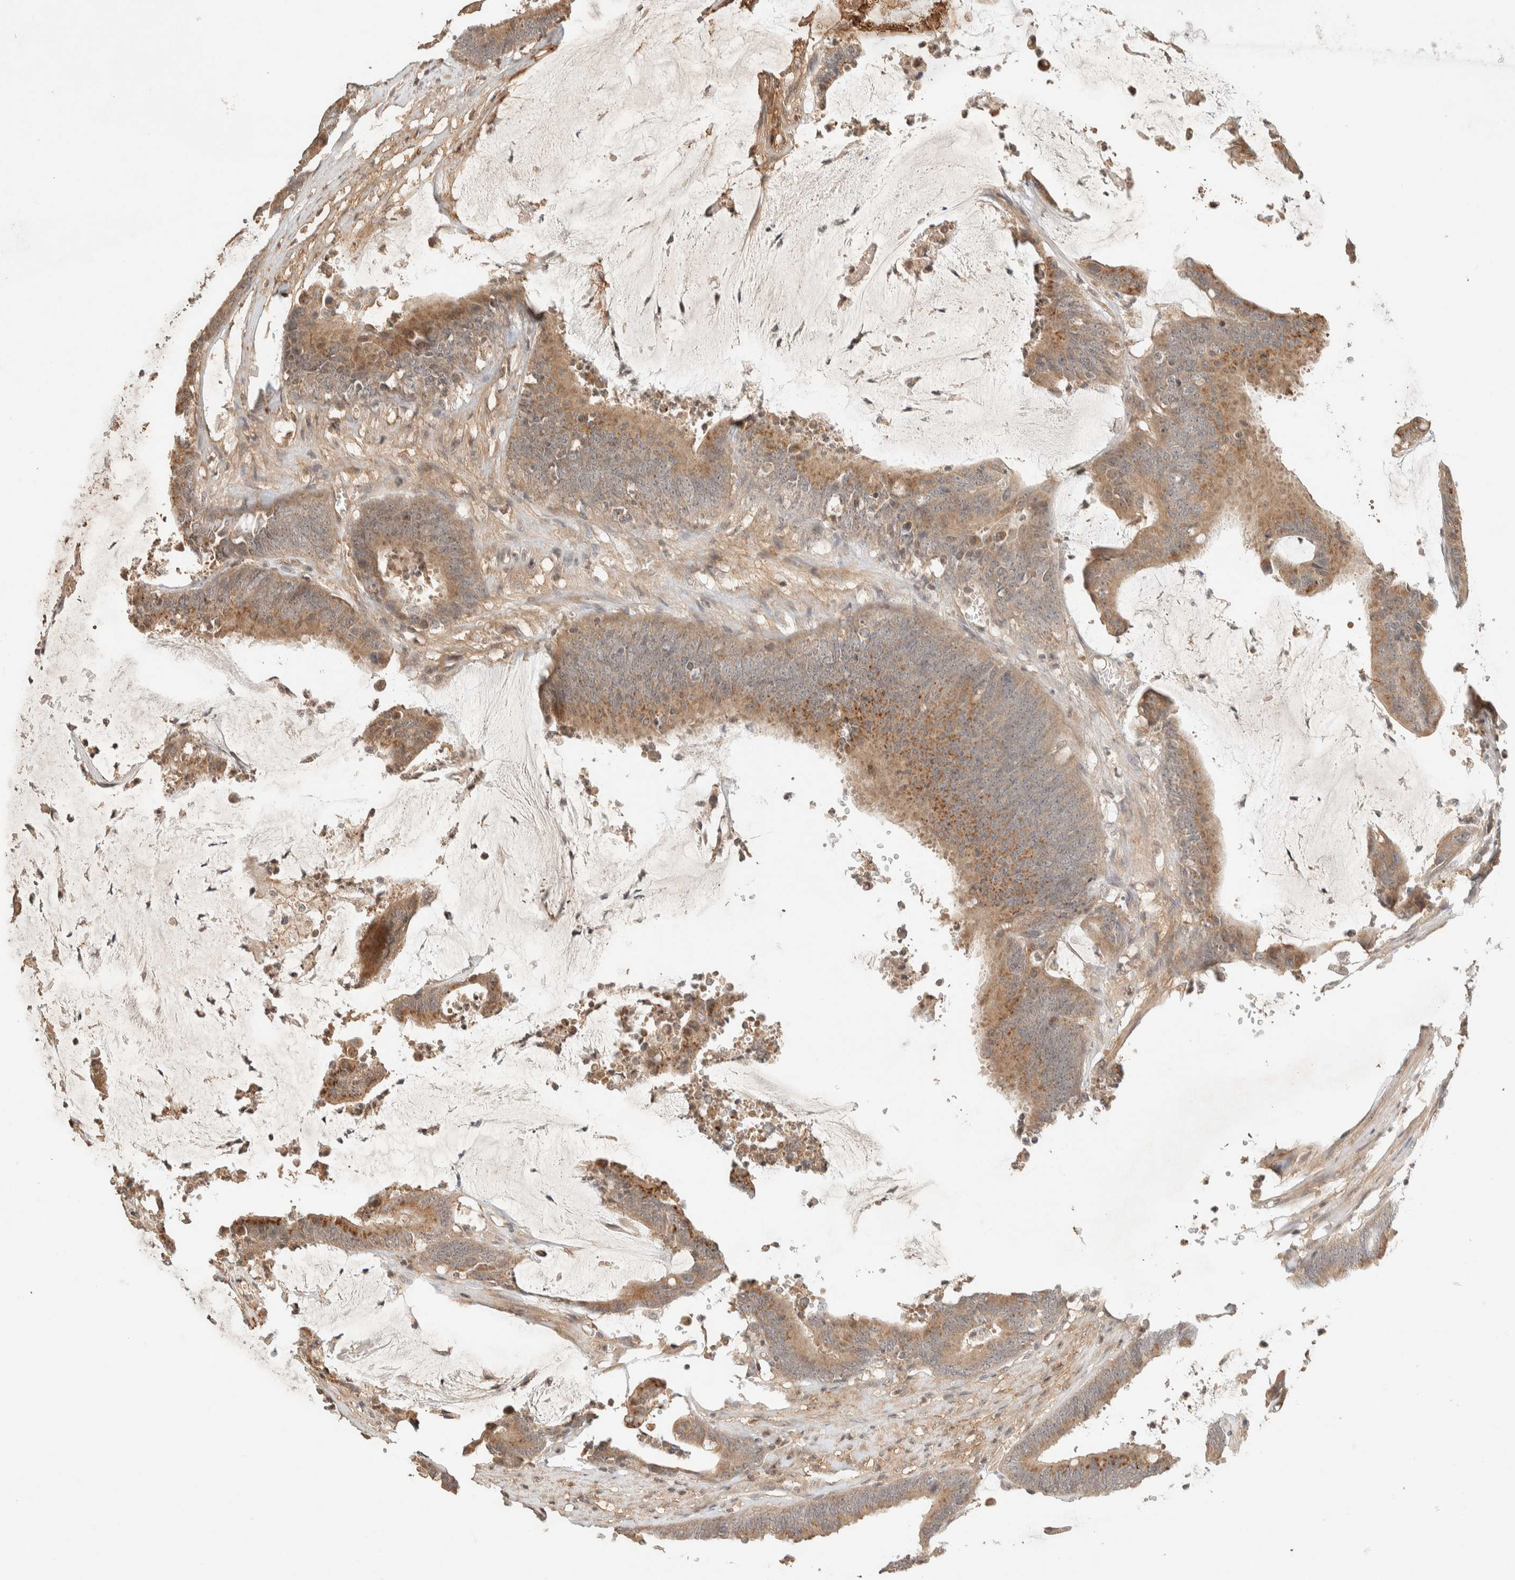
{"staining": {"intensity": "moderate", "quantity": ">75%", "location": "cytoplasmic/membranous"}, "tissue": "colorectal cancer", "cell_type": "Tumor cells", "image_type": "cancer", "snomed": [{"axis": "morphology", "description": "Adenocarcinoma, NOS"}, {"axis": "topography", "description": "Rectum"}], "caption": "Colorectal cancer stained with a brown dye reveals moderate cytoplasmic/membranous positive staining in approximately >75% of tumor cells.", "gene": "THRA", "patient": {"sex": "female", "age": 66}}